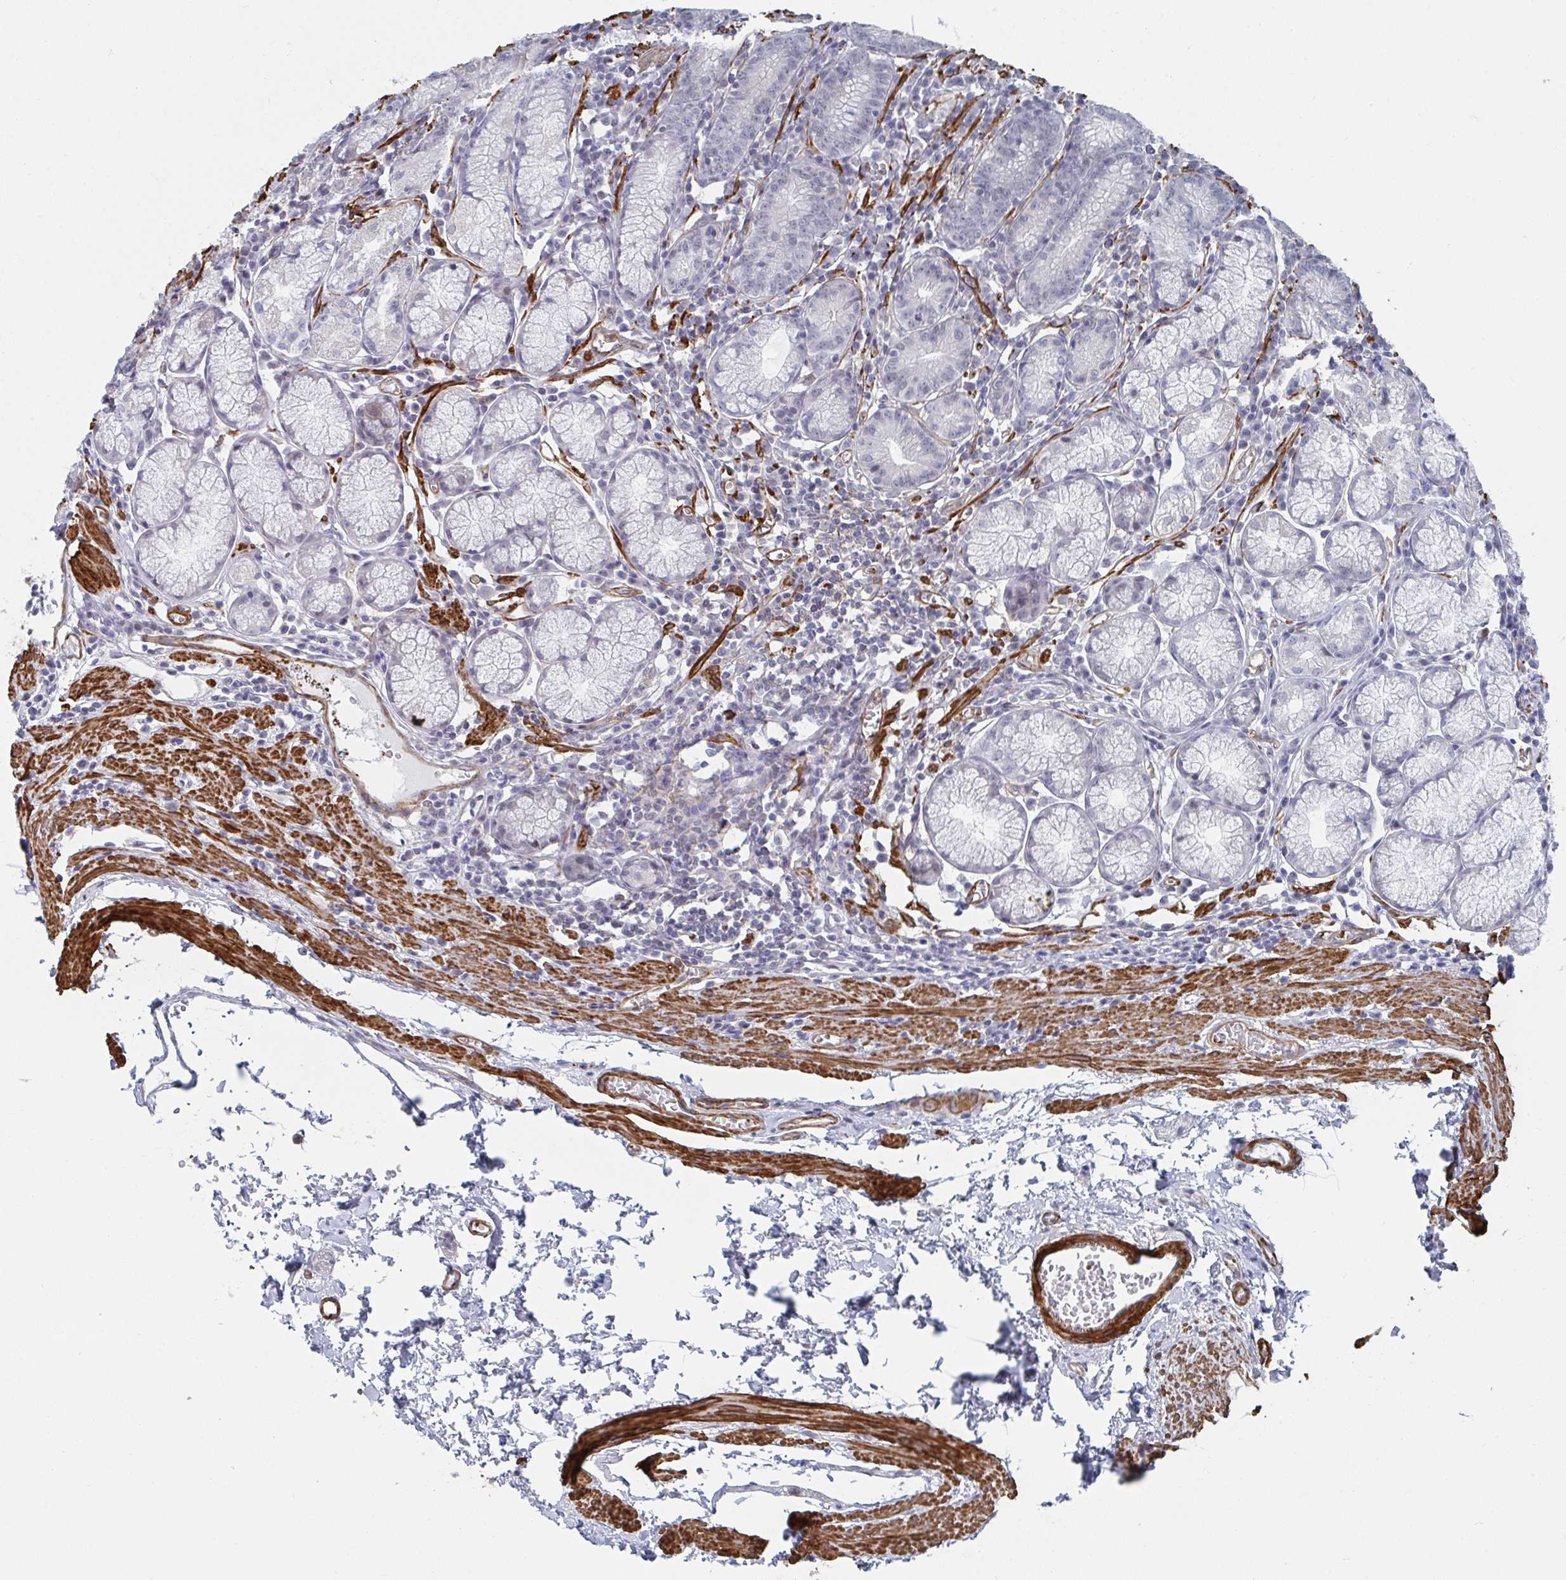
{"staining": {"intensity": "negative", "quantity": "none", "location": "none"}, "tissue": "stomach", "cell_type": "Glandular cells", "image_type": "normal", "snomed": [{"axis": "morphology", "description": "Normal tissue, NOS"}, {"axis": "topography", "description": "Stomach"}], "caption": "This is an IHC photomicrograph of unremarkable stomach. There is no expression in glandular cells.", "gene": "NEURL4", "patient": {"sex": "male", "age": 55}}